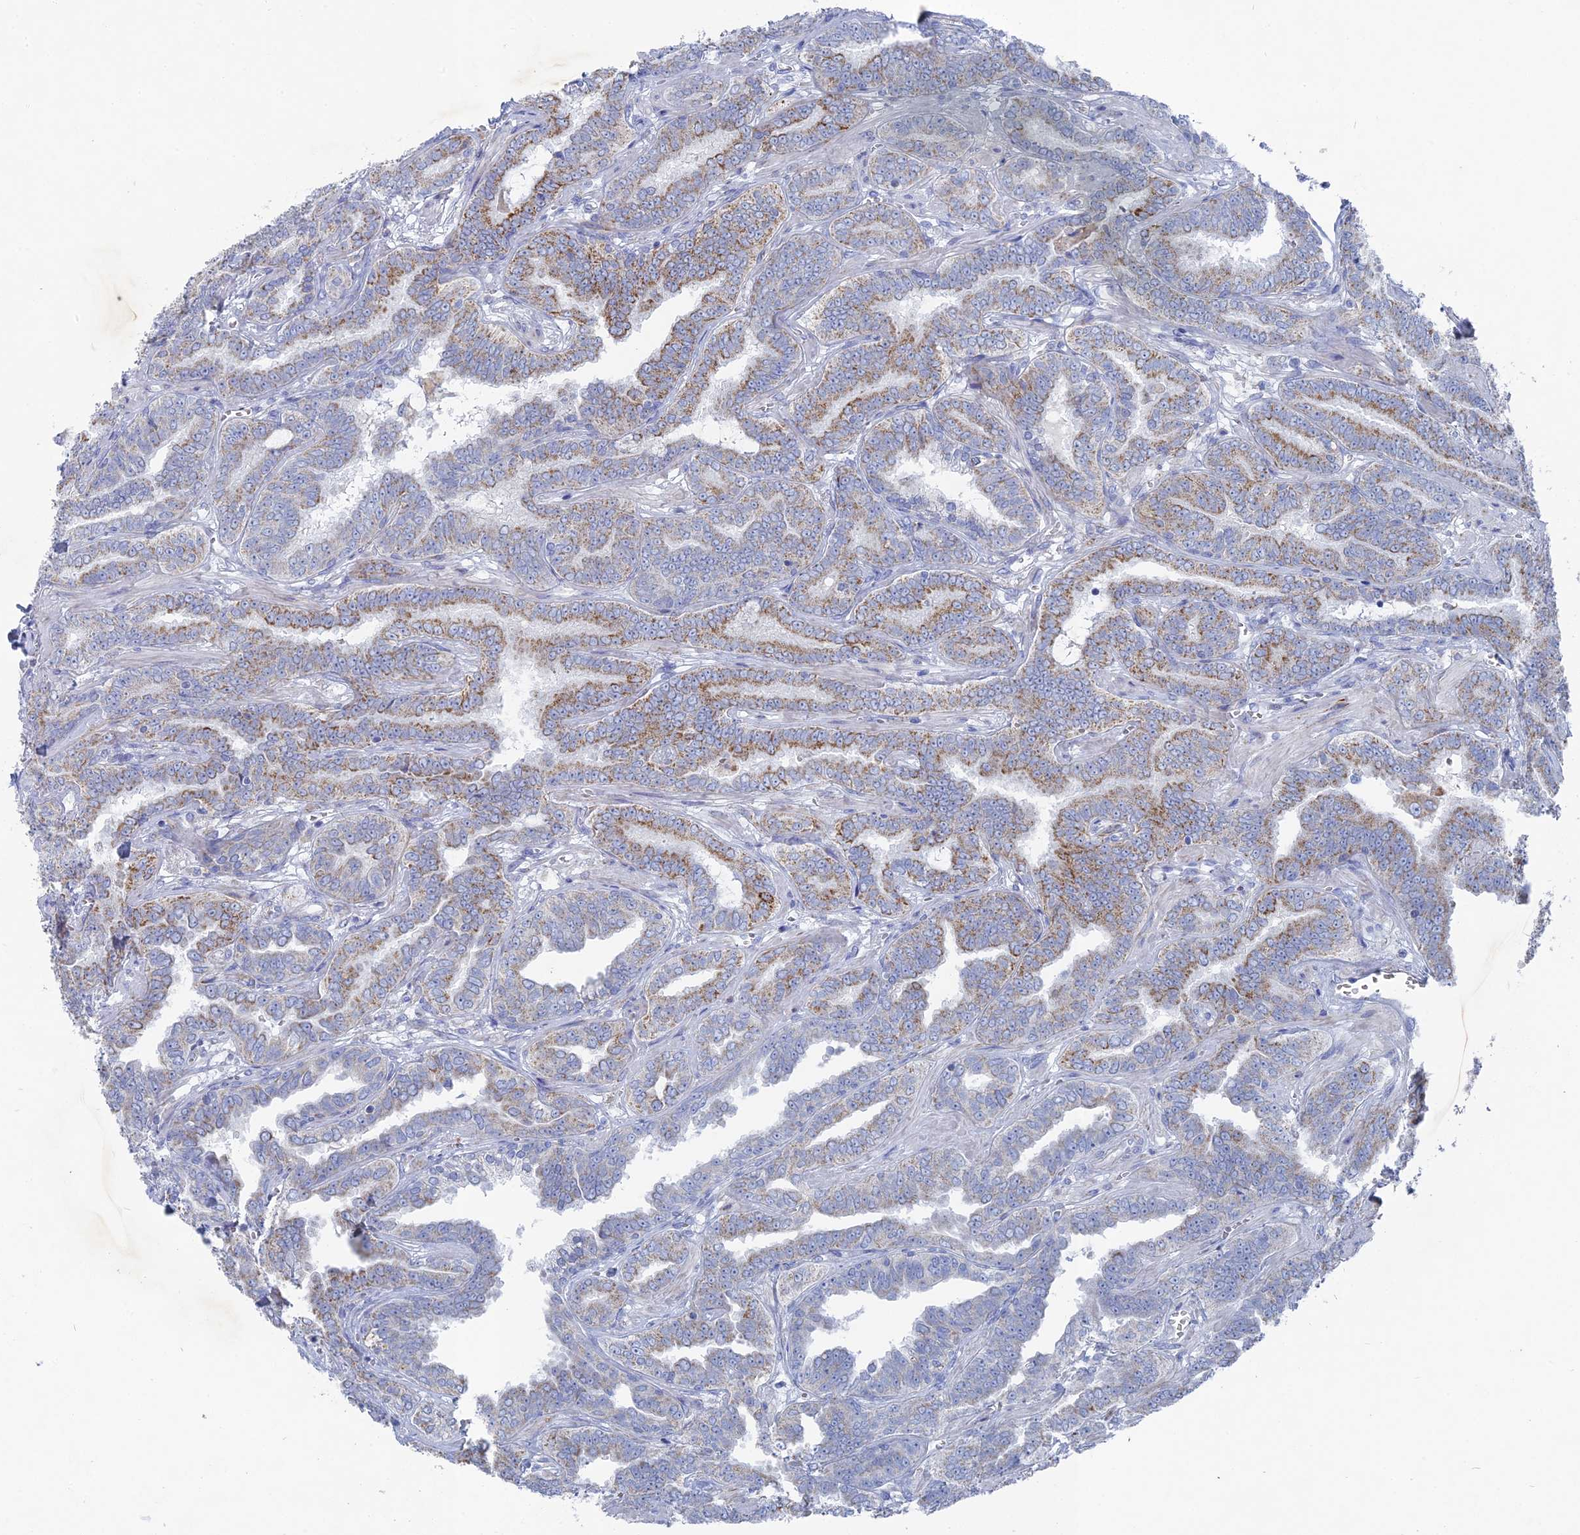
{"staining": {"intensity": "moderate", "quantity": "<25%", "location": "cytoplasmic/membranous"}, "tissue": "prostate cancer", "cell_type": "Tumor cells", "image_type": "cancer", "snomed": [{"axis": "morphology", "description": "Adenocarcinoma, High grade"}, {"axis": "topography", "description": "Prostate"}], "caption": "Prostate cancer stained with immunohistochemistry exhibits moderate cytoplasmic/membranous staining in about <25% of tumor cells. (DAB (3,3'-diaminobenzidine) IHC, brown staining for protein, blue staining for nuclei).", "gene": "HIGD1A", "patient": {"sex": "male", "age": 67}}